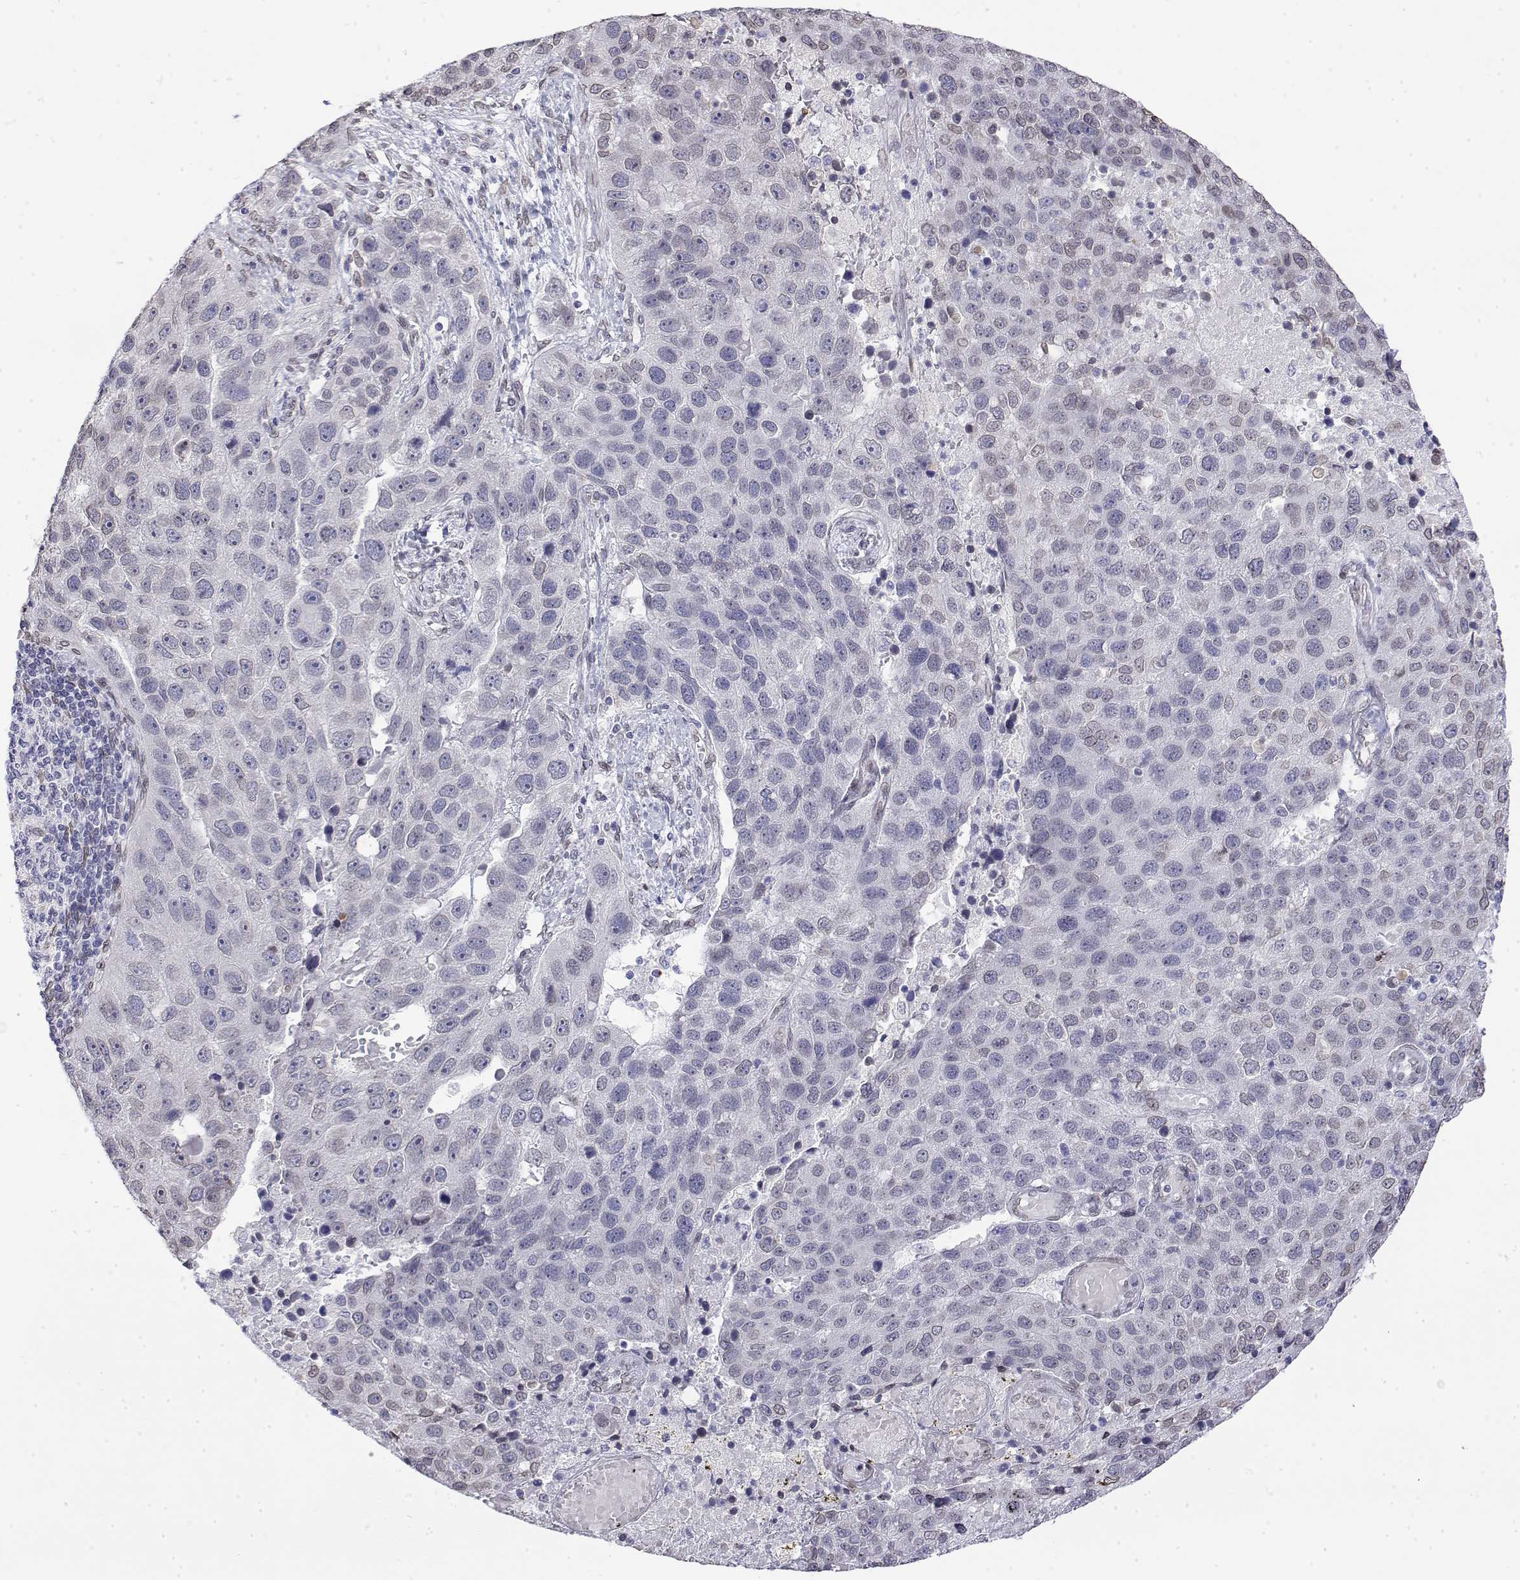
{"staining": {"intensity": "negative", "quantity": "none", "location": "none"}, "tissue": "pancreatic cancer", "cell_type": "Tumor cells", "image_type": "cancer", "snomed": [{"axis": "morphology", "description": "Adenocarcinoma, NOS"}, {"axis": "topography", "description": "Pancreas"}], "caption": "Immunohistochemical staining of pancreatic cancer demonstrates no significant staining in tumor cells. (DAB IHC with hematoxylin counter stain).", "gene": "ZNF532", "patient": {"sex": "female", "age": 61}}